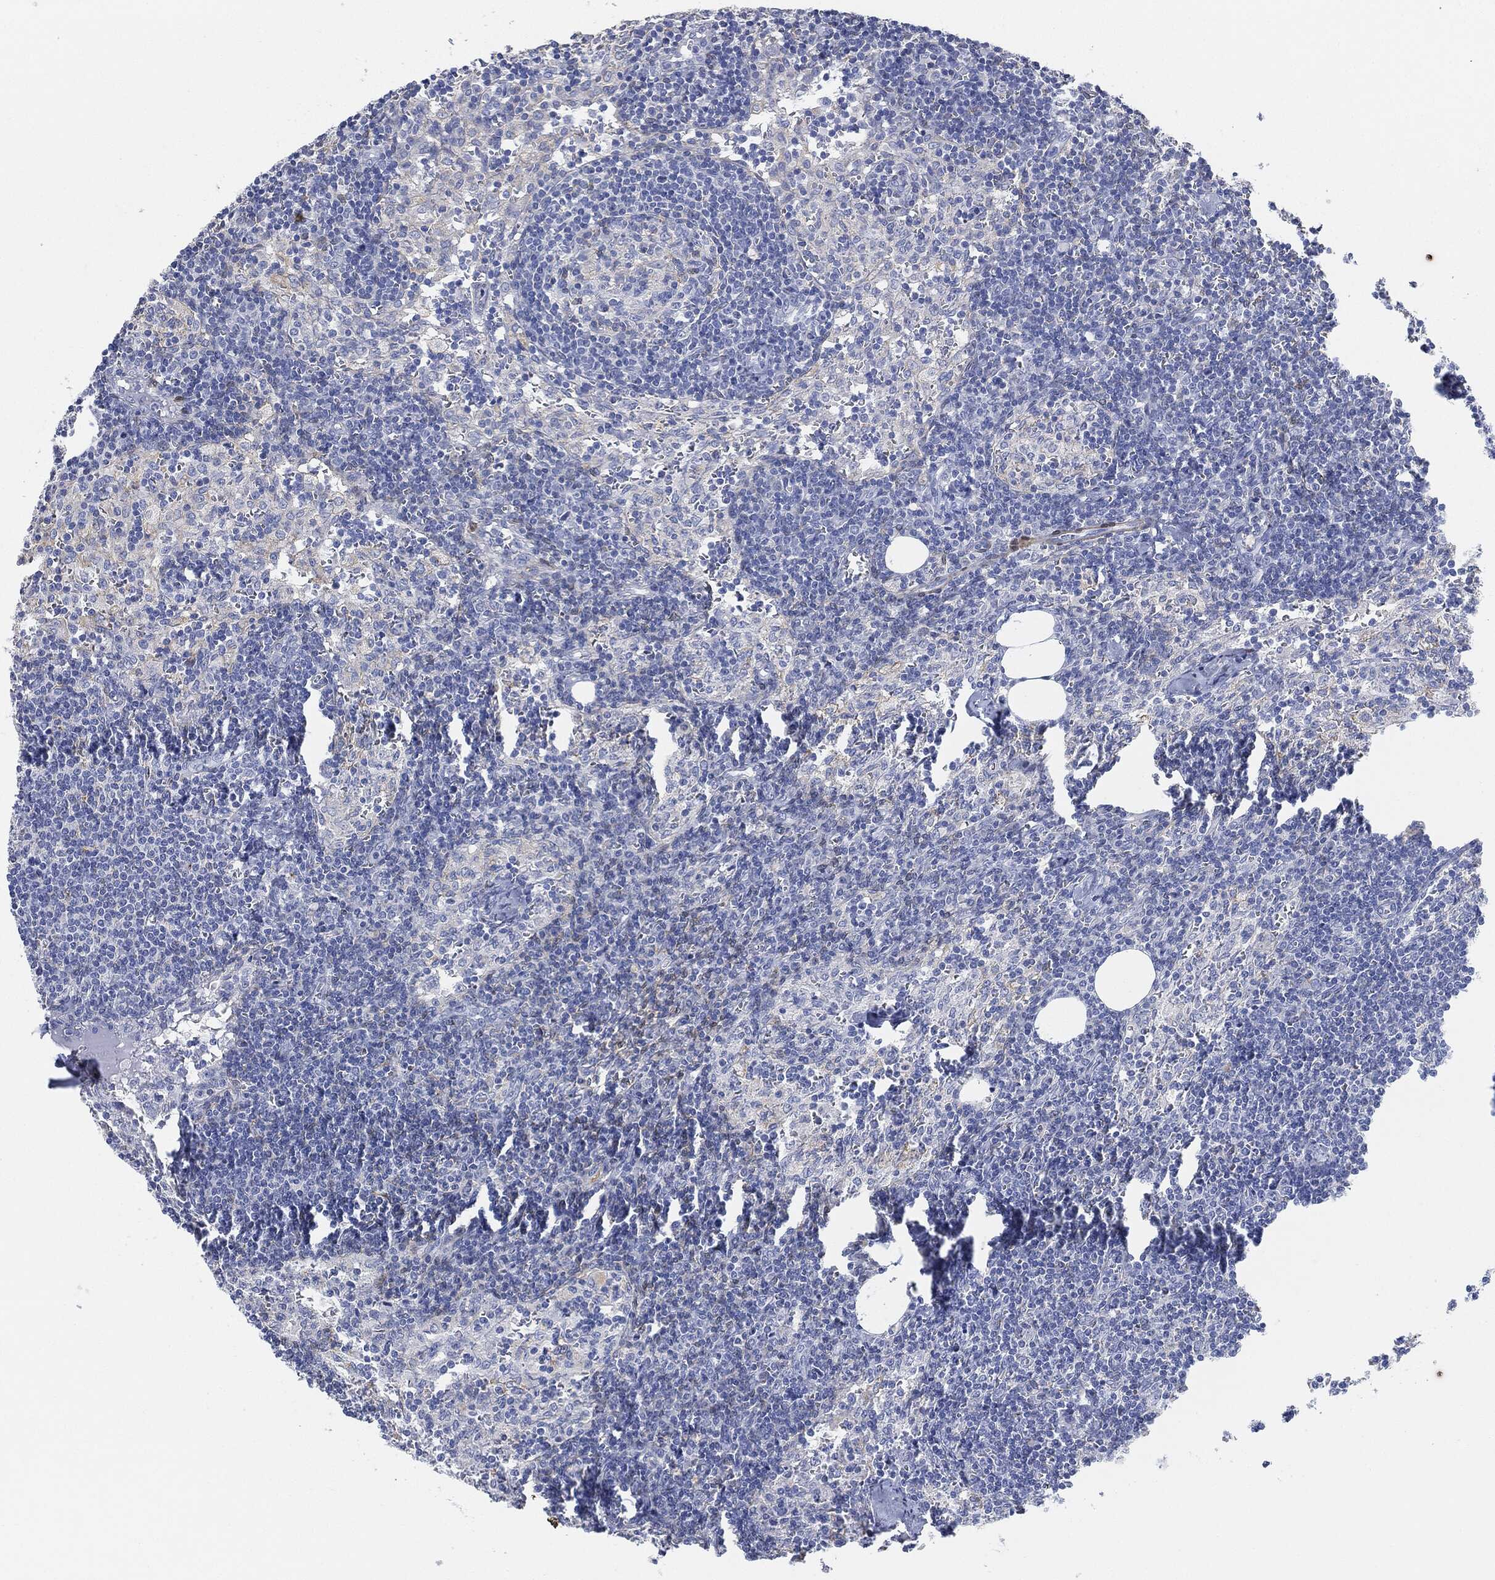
{"staining": {"intensity": "negative", "quantity": "none", "location": "none"}, "tissue": "lymph node", "cell_type": "Germinal center cells", "image_type": "normal", "snomed": [{"axis": "morphology", "description": "Normal tissue, NOS"}, {"axis": "topography", "description": "Lymph node"}], "caption": "Germinal center cells show no significant protein expression in benign lymph node. (Brightfield microscopy of DAB (3,3'-diaminobenzidine) immunohistochemistry (IHC) at high magnification).", "gene": "TAGLN", "patient": {"sex": "female", "age": 52}}